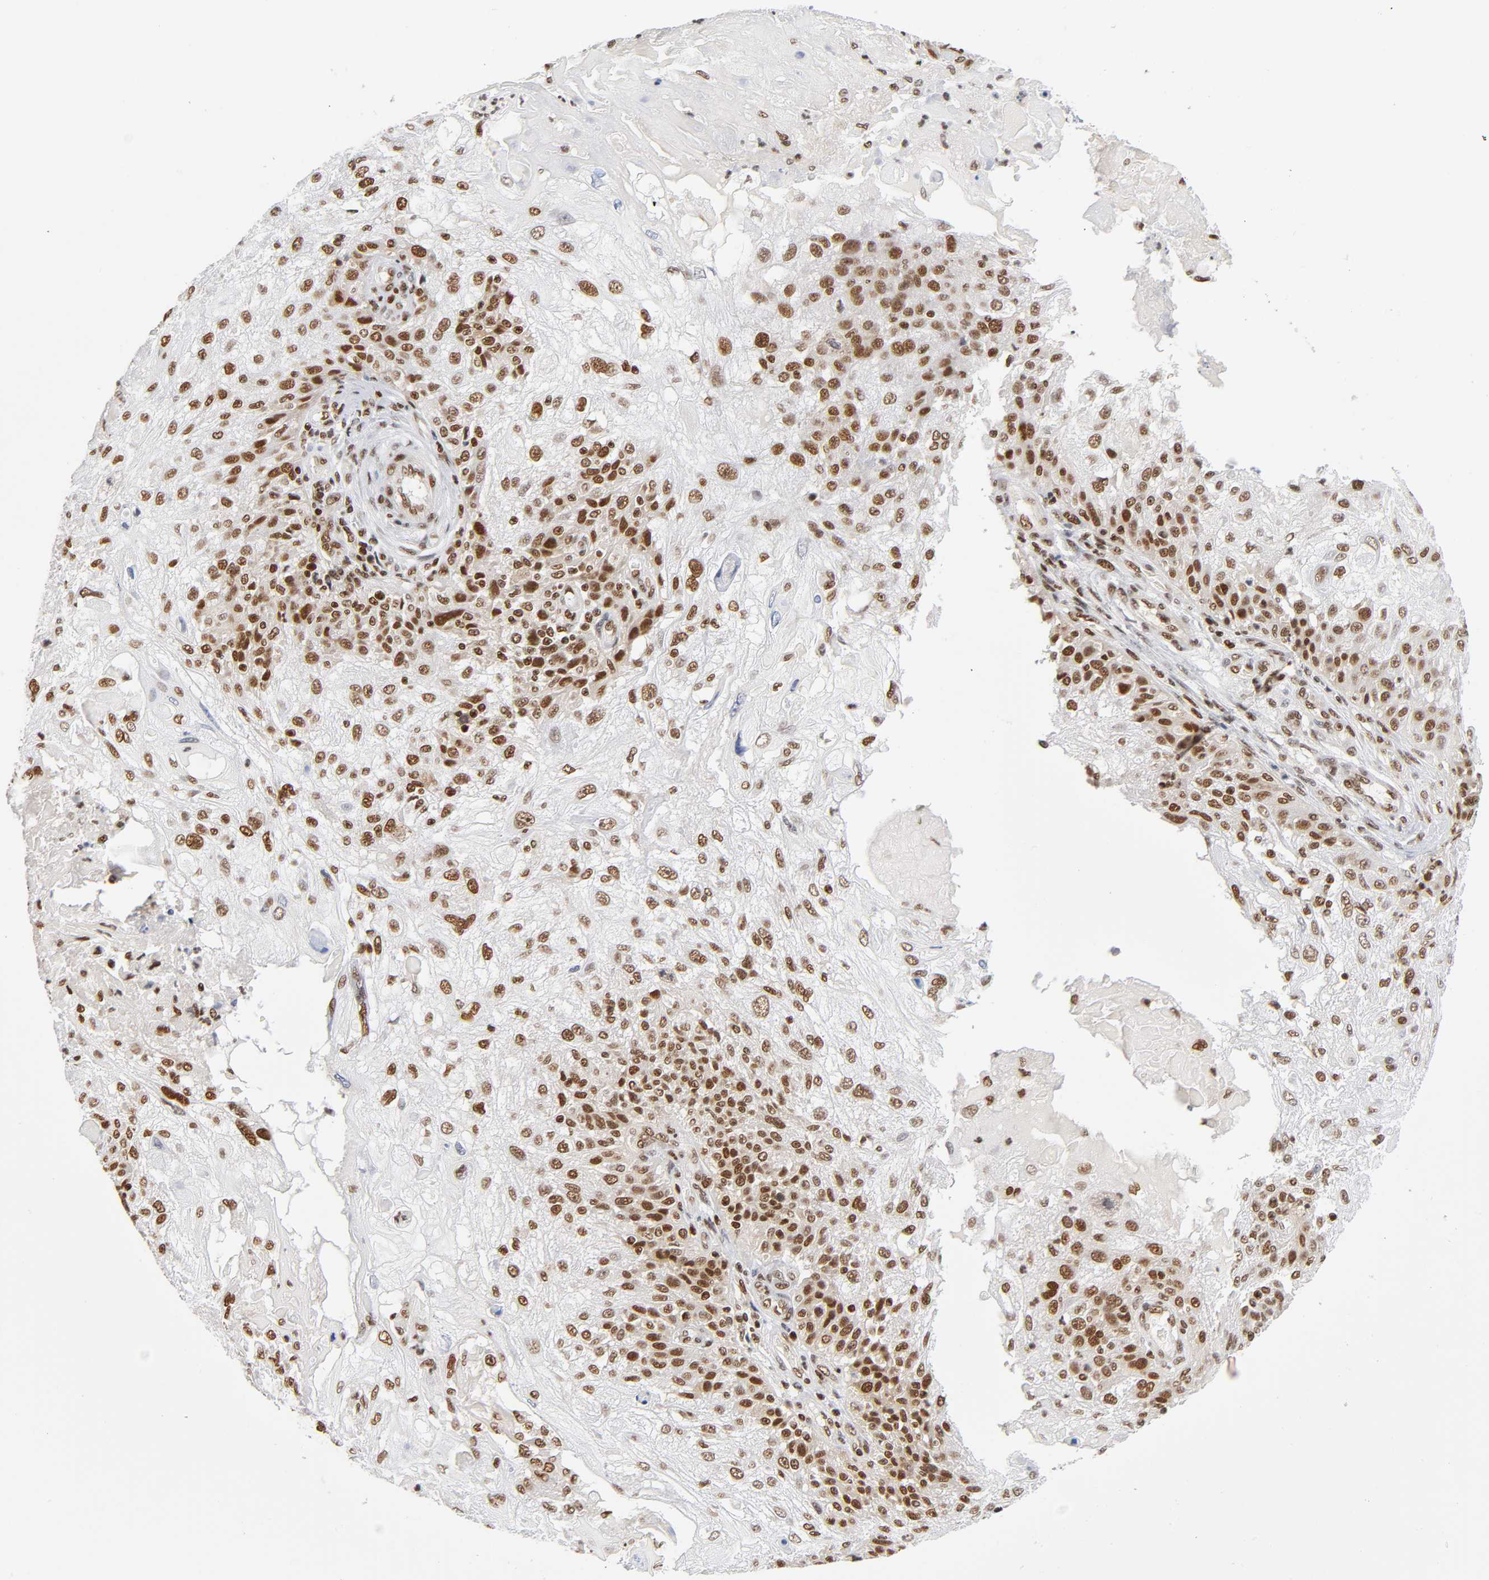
{"staining": {"intensity": "strong", "quantity": ">75%", "location": "nuclear"}, "tissue": "skin cancer", "cell_type": "Tumor cells", "image_type": "cancer", "snomed": [{"axis": "morphology", "description": "Normal tissue, NOS"}, {"axis": "morphology", "description": "Squamous cell carcinoma, NOS"}, {"axis": "topography", "description": "Skin"}], "caption": "This is a micrograph of IHC staining of skin squamous cell carcinoma, which shows strong expression in the nuclear of tumor cells.", "gene": "ILKAP", "patient": {"sex": "female", "age": 83}}